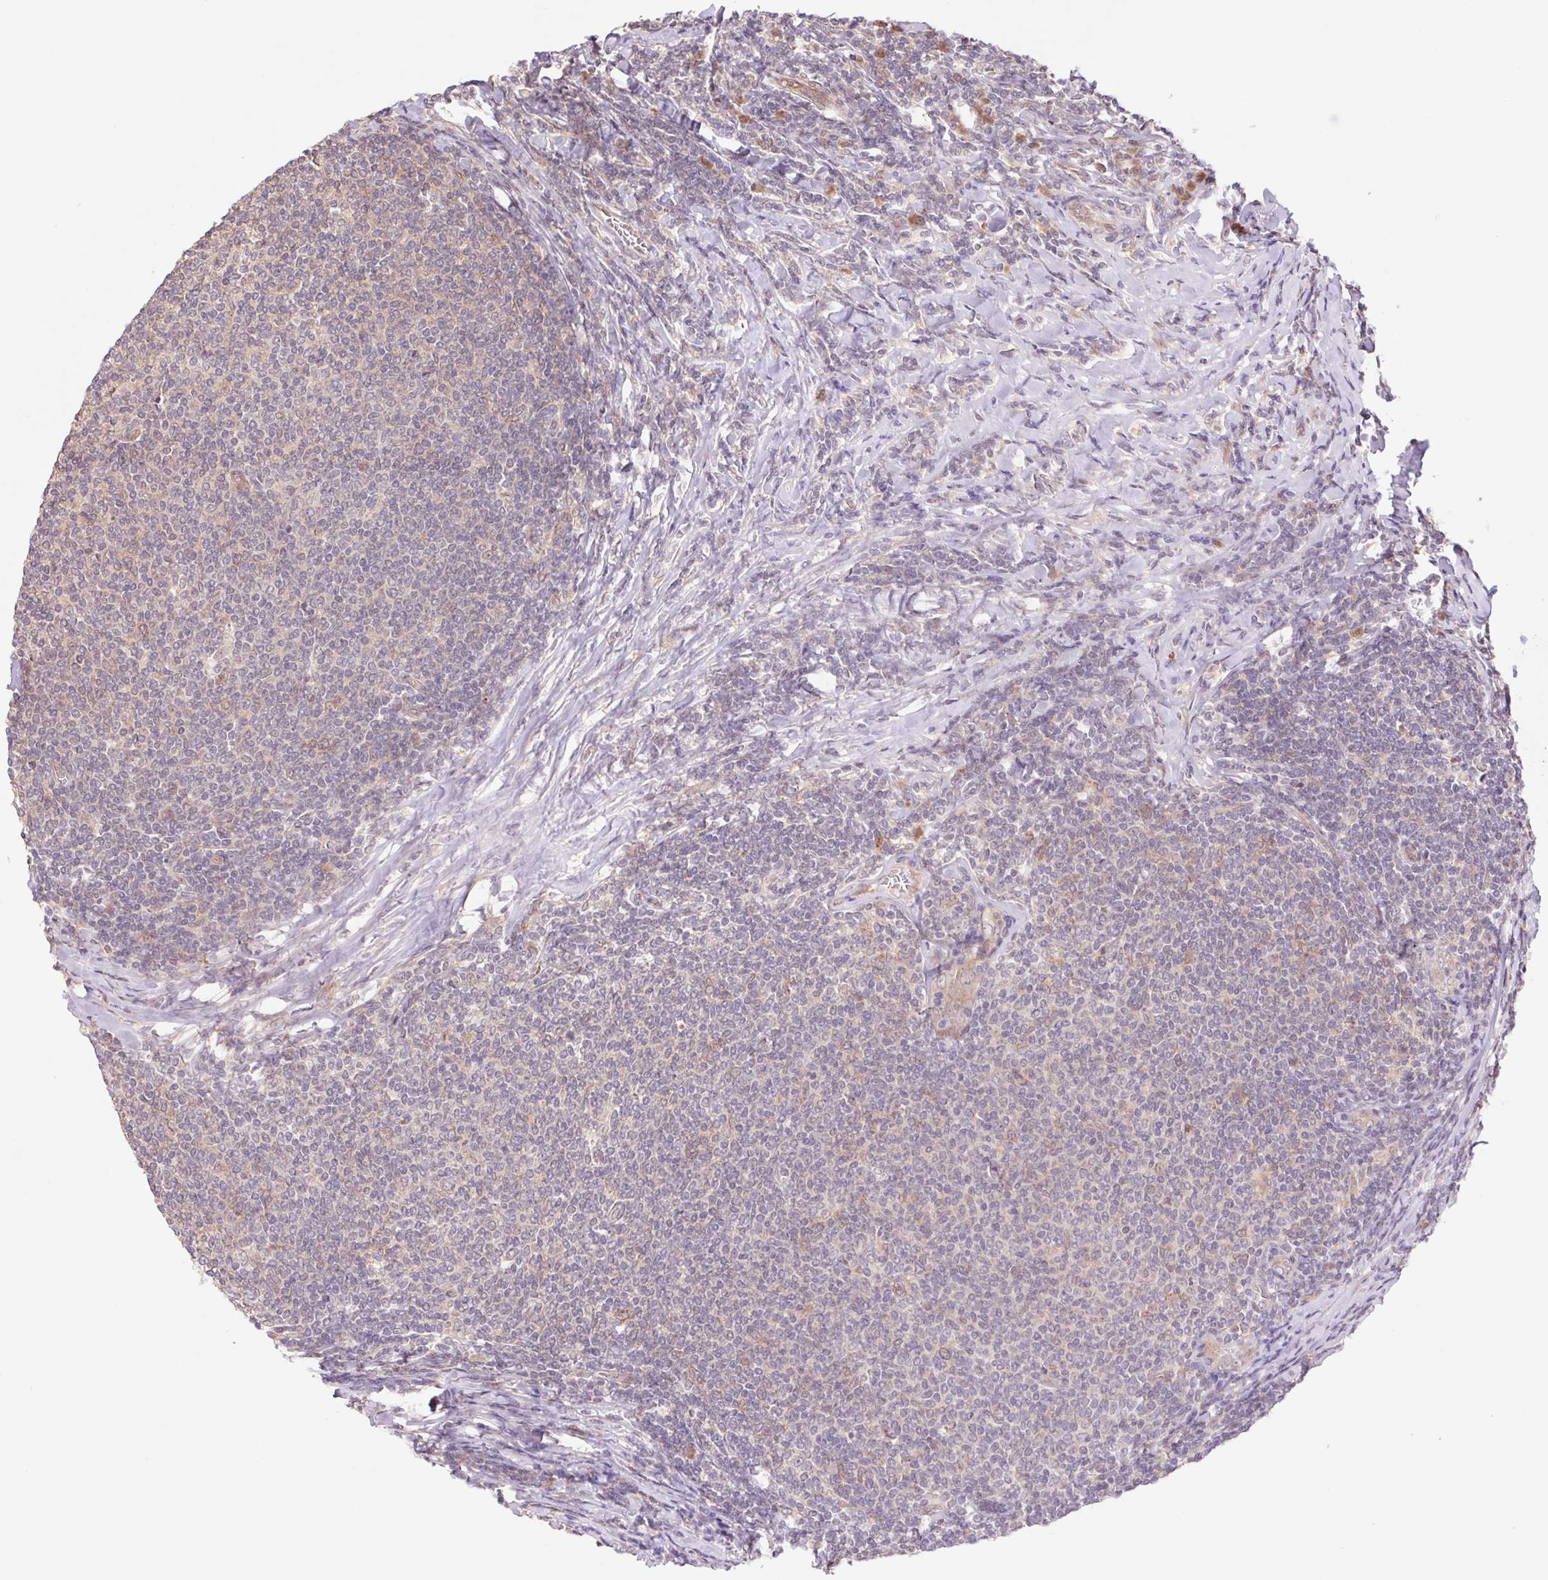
{"staining": {"intensity": "negative", "quantity": "none", "location": "none"}, "tissue": "lymphoma", "cell_type": "Tumor cells", "image_type": "cancer", "snomed": [{"axis": "morphology", "description": "Malignant lymphoma, non-Hodgkin's type, Low grade"}, {"axis": "topography", "description": "Lymph node"}], "caption": "Malignant lymphoma, non-Hodgkin's type (low-grade) stained for a protein using IHC displays no staining tumor cells.", "gene": "RRM1", "patient": {"sex": "male", "age": 52}}